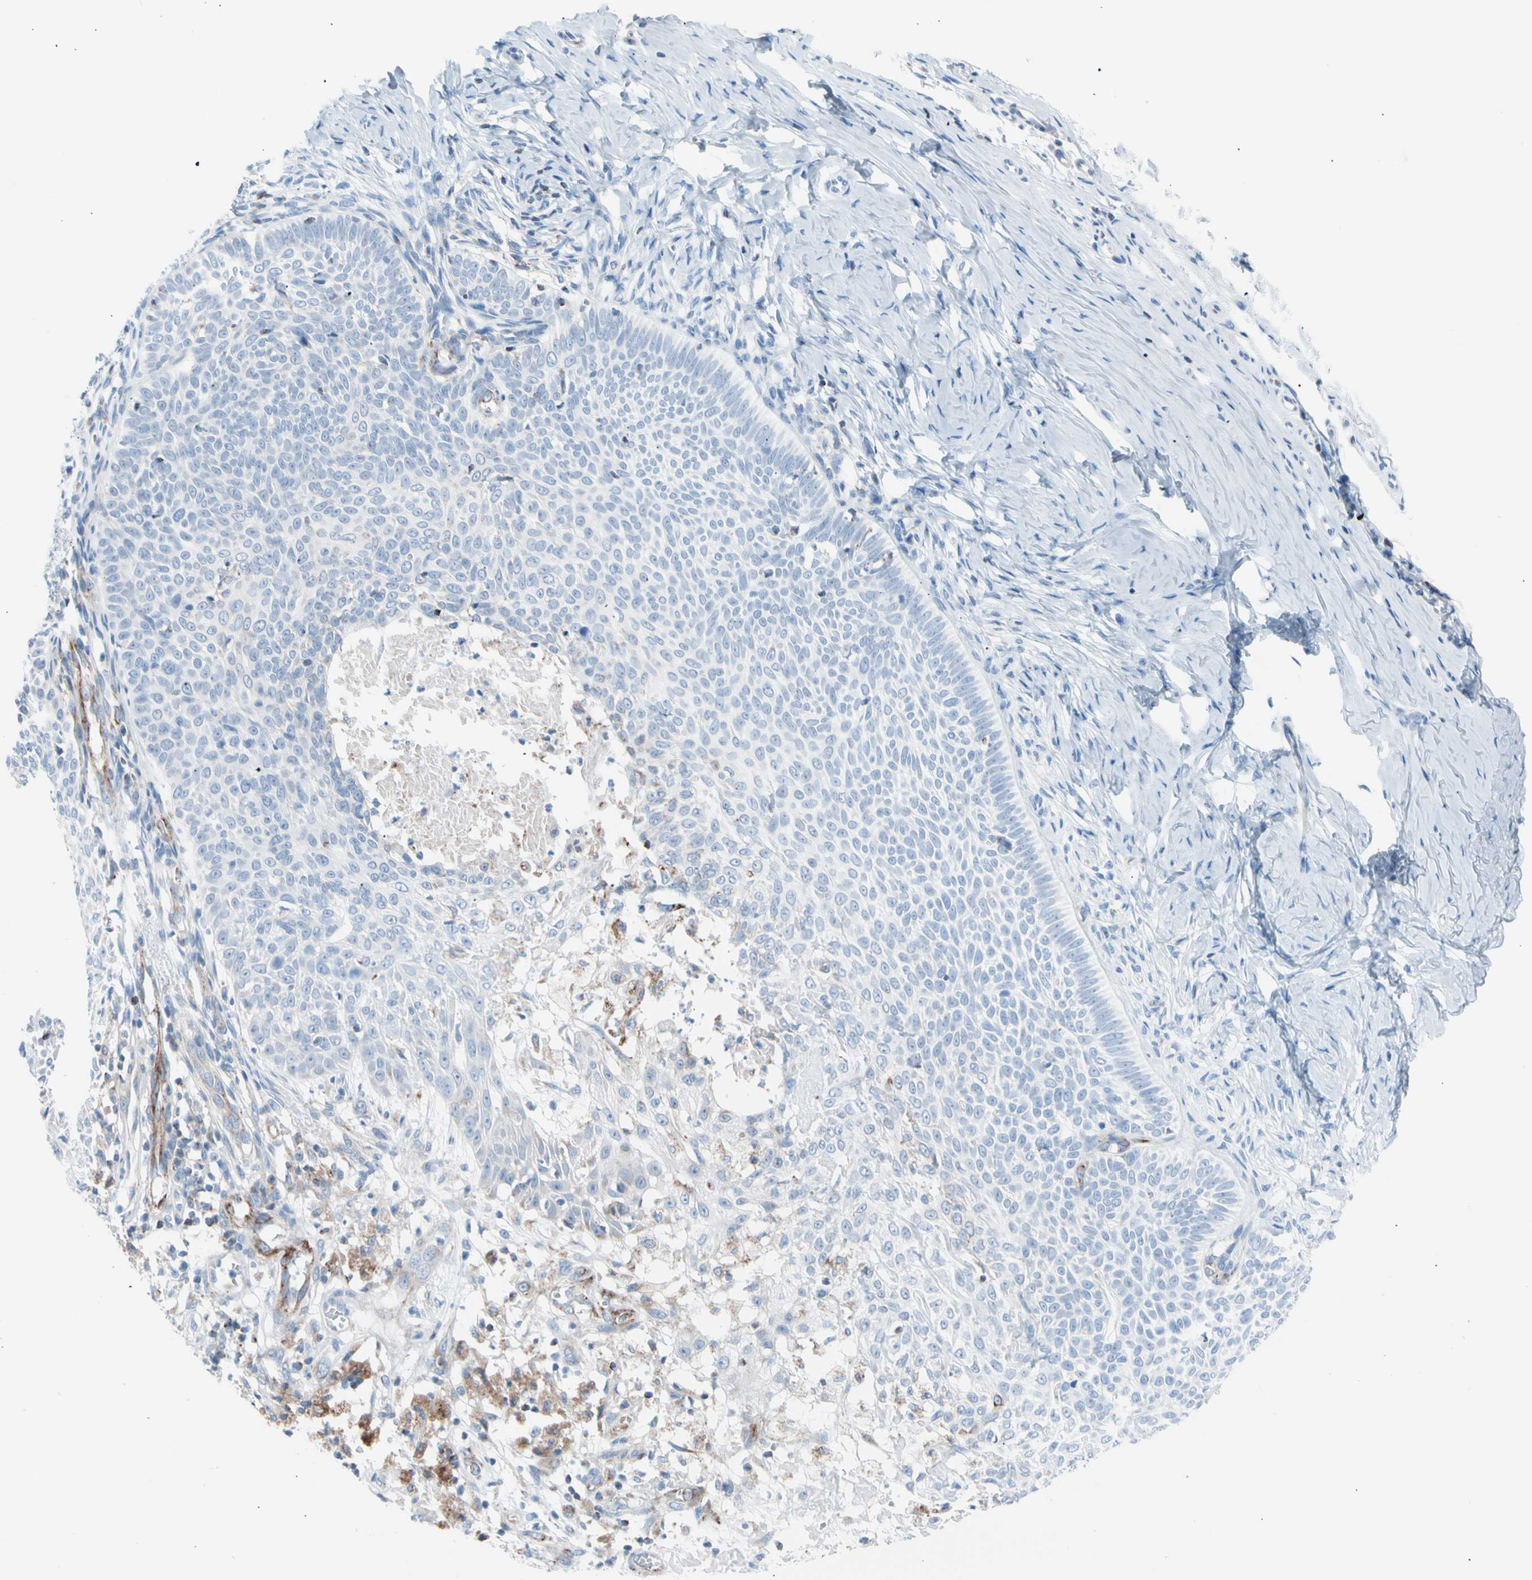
{"staining": {"intensity": "negative", "quantity": "none", "location": "none"}, "tissue": "skin cancer", "cell_type": "Tumor cells", "image_type": "cancer", "snomed": [{"axis": "morphology", "description": "Normal tissue, NOS"}, {"axis": "morphology", "description": "Basal cell carcinoma"}, {"axis": "topography", "description": "Skin"}], "caption": "Histopathology image shows no significant protein positivity in tumor cells of skin cancer.", "gene": "HK1", "patient": {"sex": "male", "age": 87}}